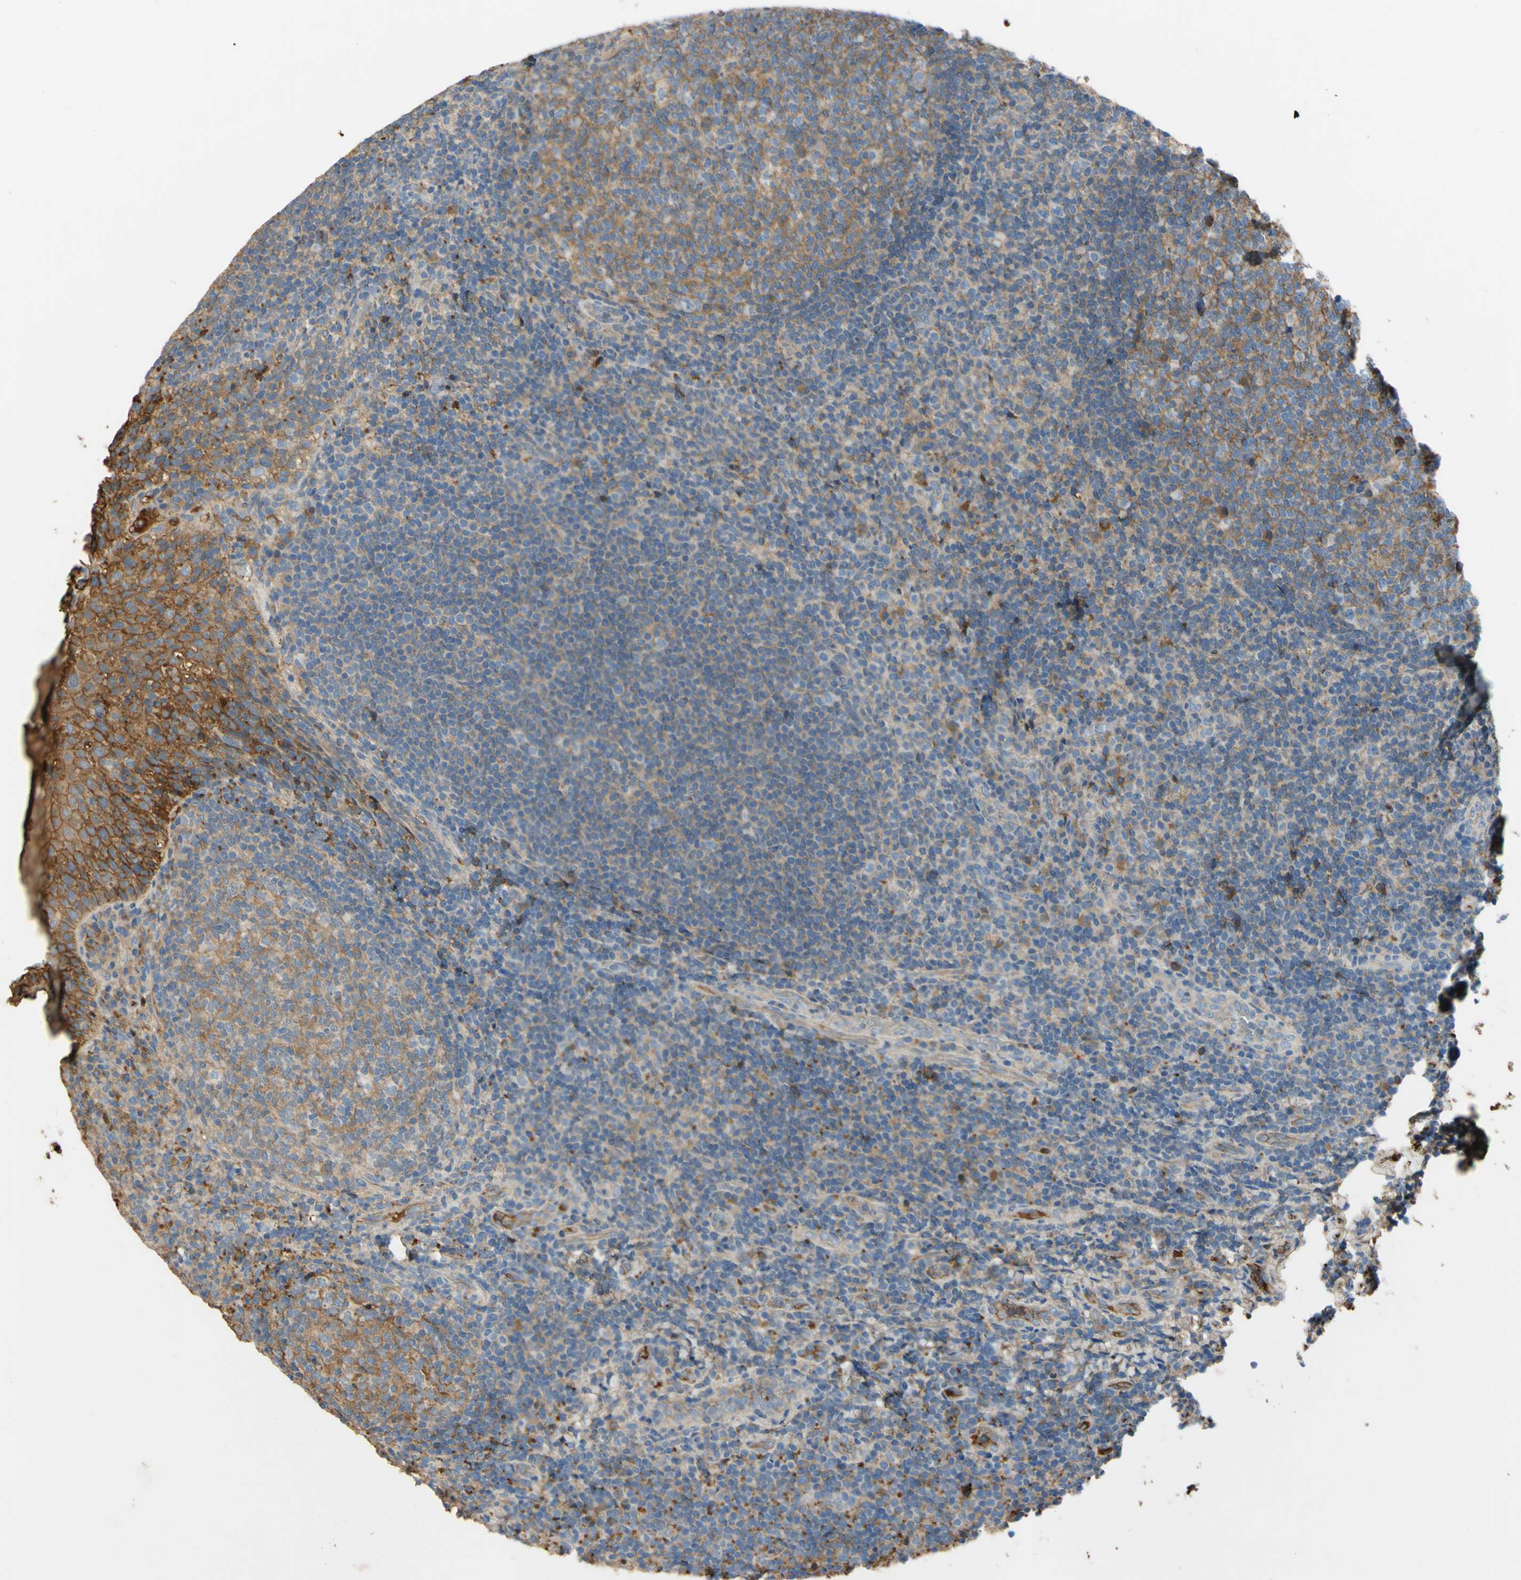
{"staining": {"intensity": "moderate", "quantity": ">75%", "location": "cytoplasmic/membranous"}, "tissue": "tonsil", "cell_type": "Germinal center cells", "image_type": "normal", "snomed": [{"axis": "morphology", "description": "Normal tissue, NOS"}, {"axis": "topography", "description": "Tonsil"}], "caption": "High-magnification brightfield microscopy of benign tonsil stained with DAB (3,3'-diaminobenzidine) (brown) and counterstained with hematoxylin (blue). germinal center cells exhibit moderate cytoplasmic/membranous positivity is appreciated in approximately>75% of cells.", "gene": "TIMP2", "patient": {"sex": "male", "age": 17}}